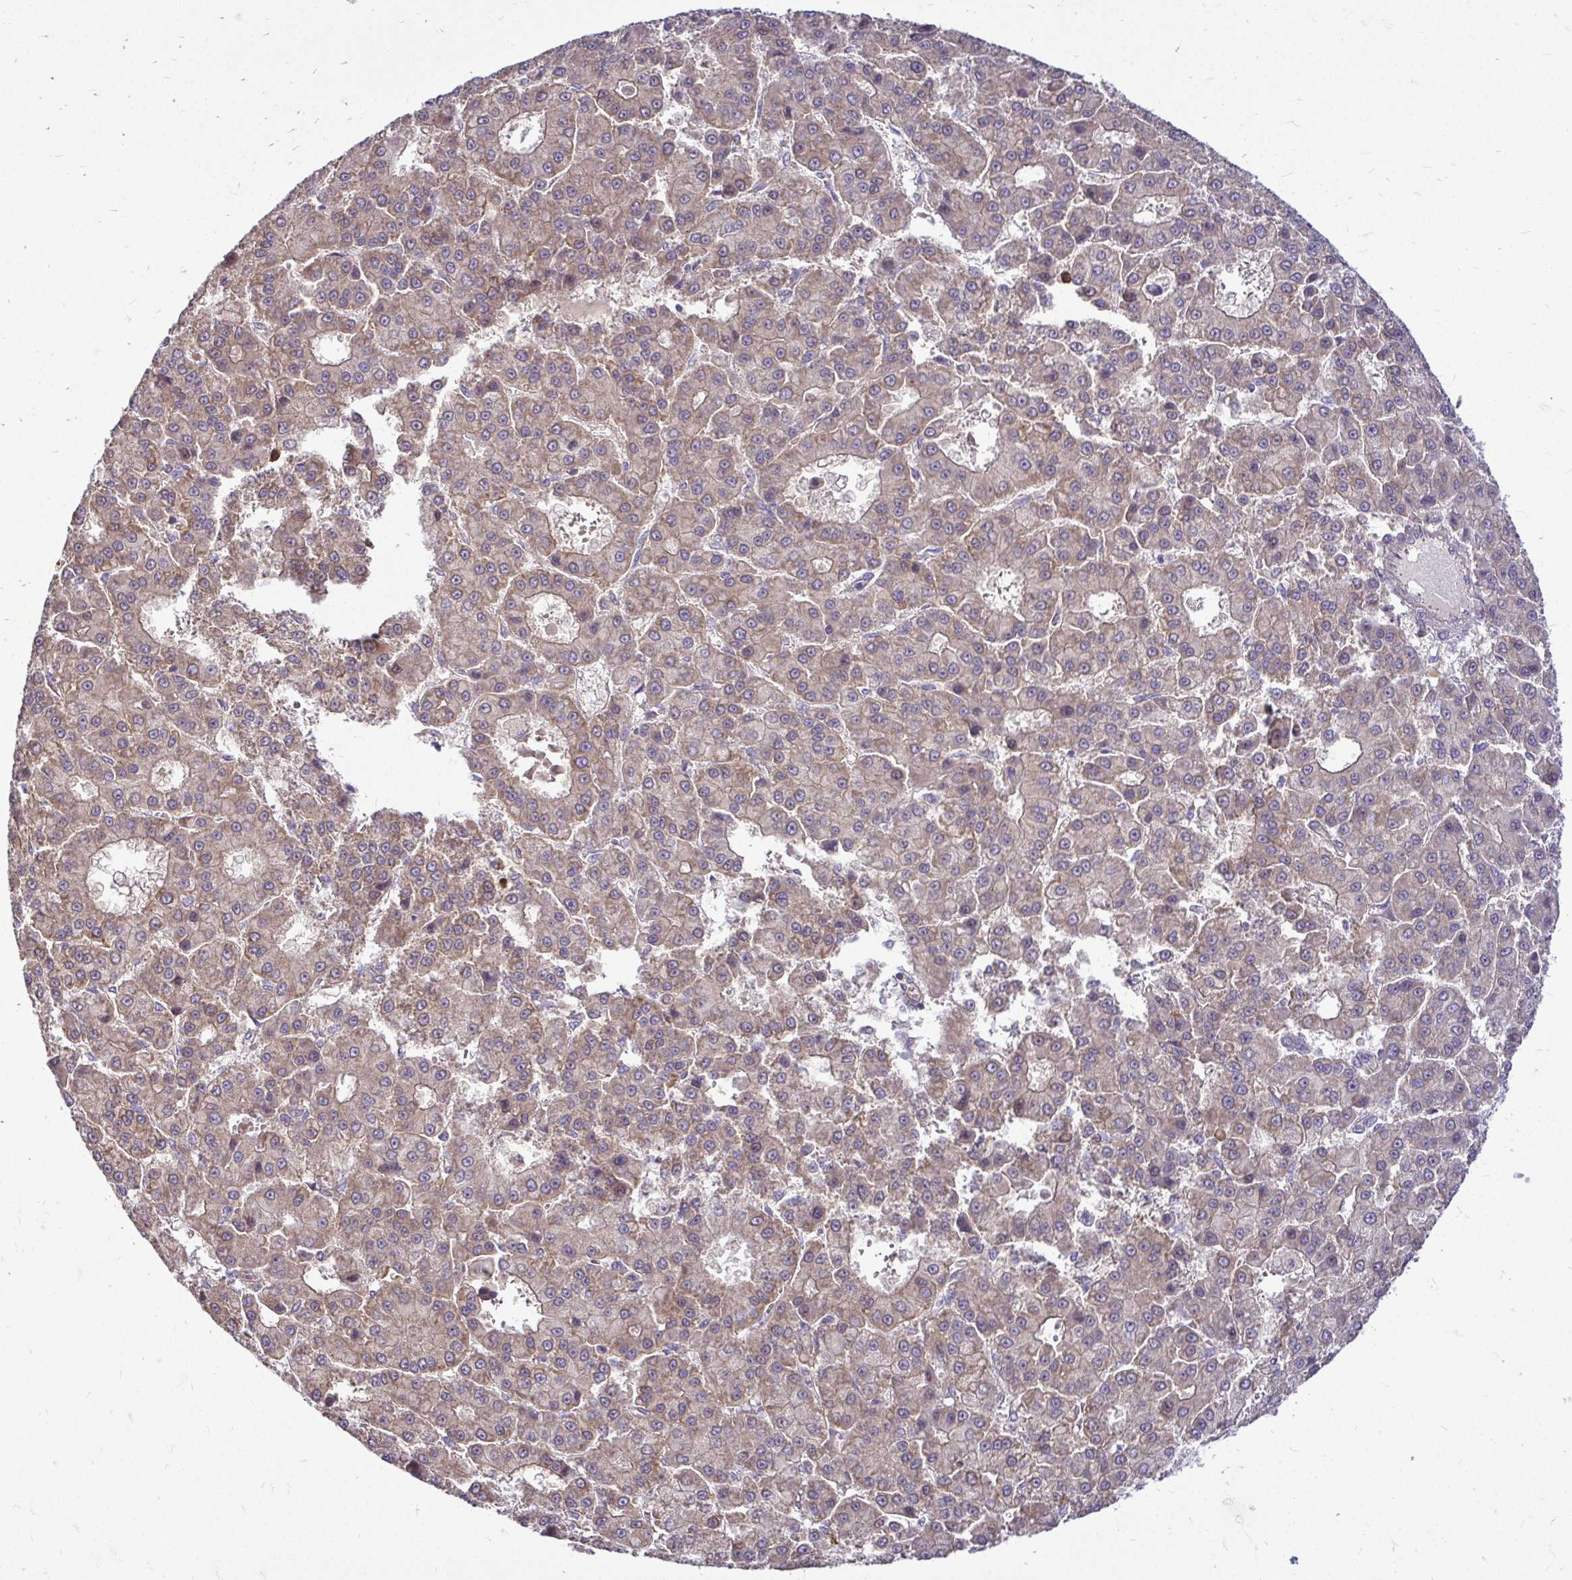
{"staining": {"intensity": "moderate", "quantity": ">75%", "location": "cytoplasmic/membranous"}, "tissue": "liver cancer", "cell_type": "Tumor cells", "image_type": "cancer", "snomed": [{"axis": "morphology", "description": "Carcinoma, Hepatocellular, NOS"}, {"axis": "topography", "description": "Liver"}], "caption": "Liver cancer was stained to show a protein in brown. There is medium levels of moderate cytoplasmic/membranous expression in about >75% of tumor cells. (DAB (3,3'-diaminobenzidine) IHC with brightfield microscopy, high magnification).", "gene": "FMR1", "patient": {"sex": "male", "age": 70}}